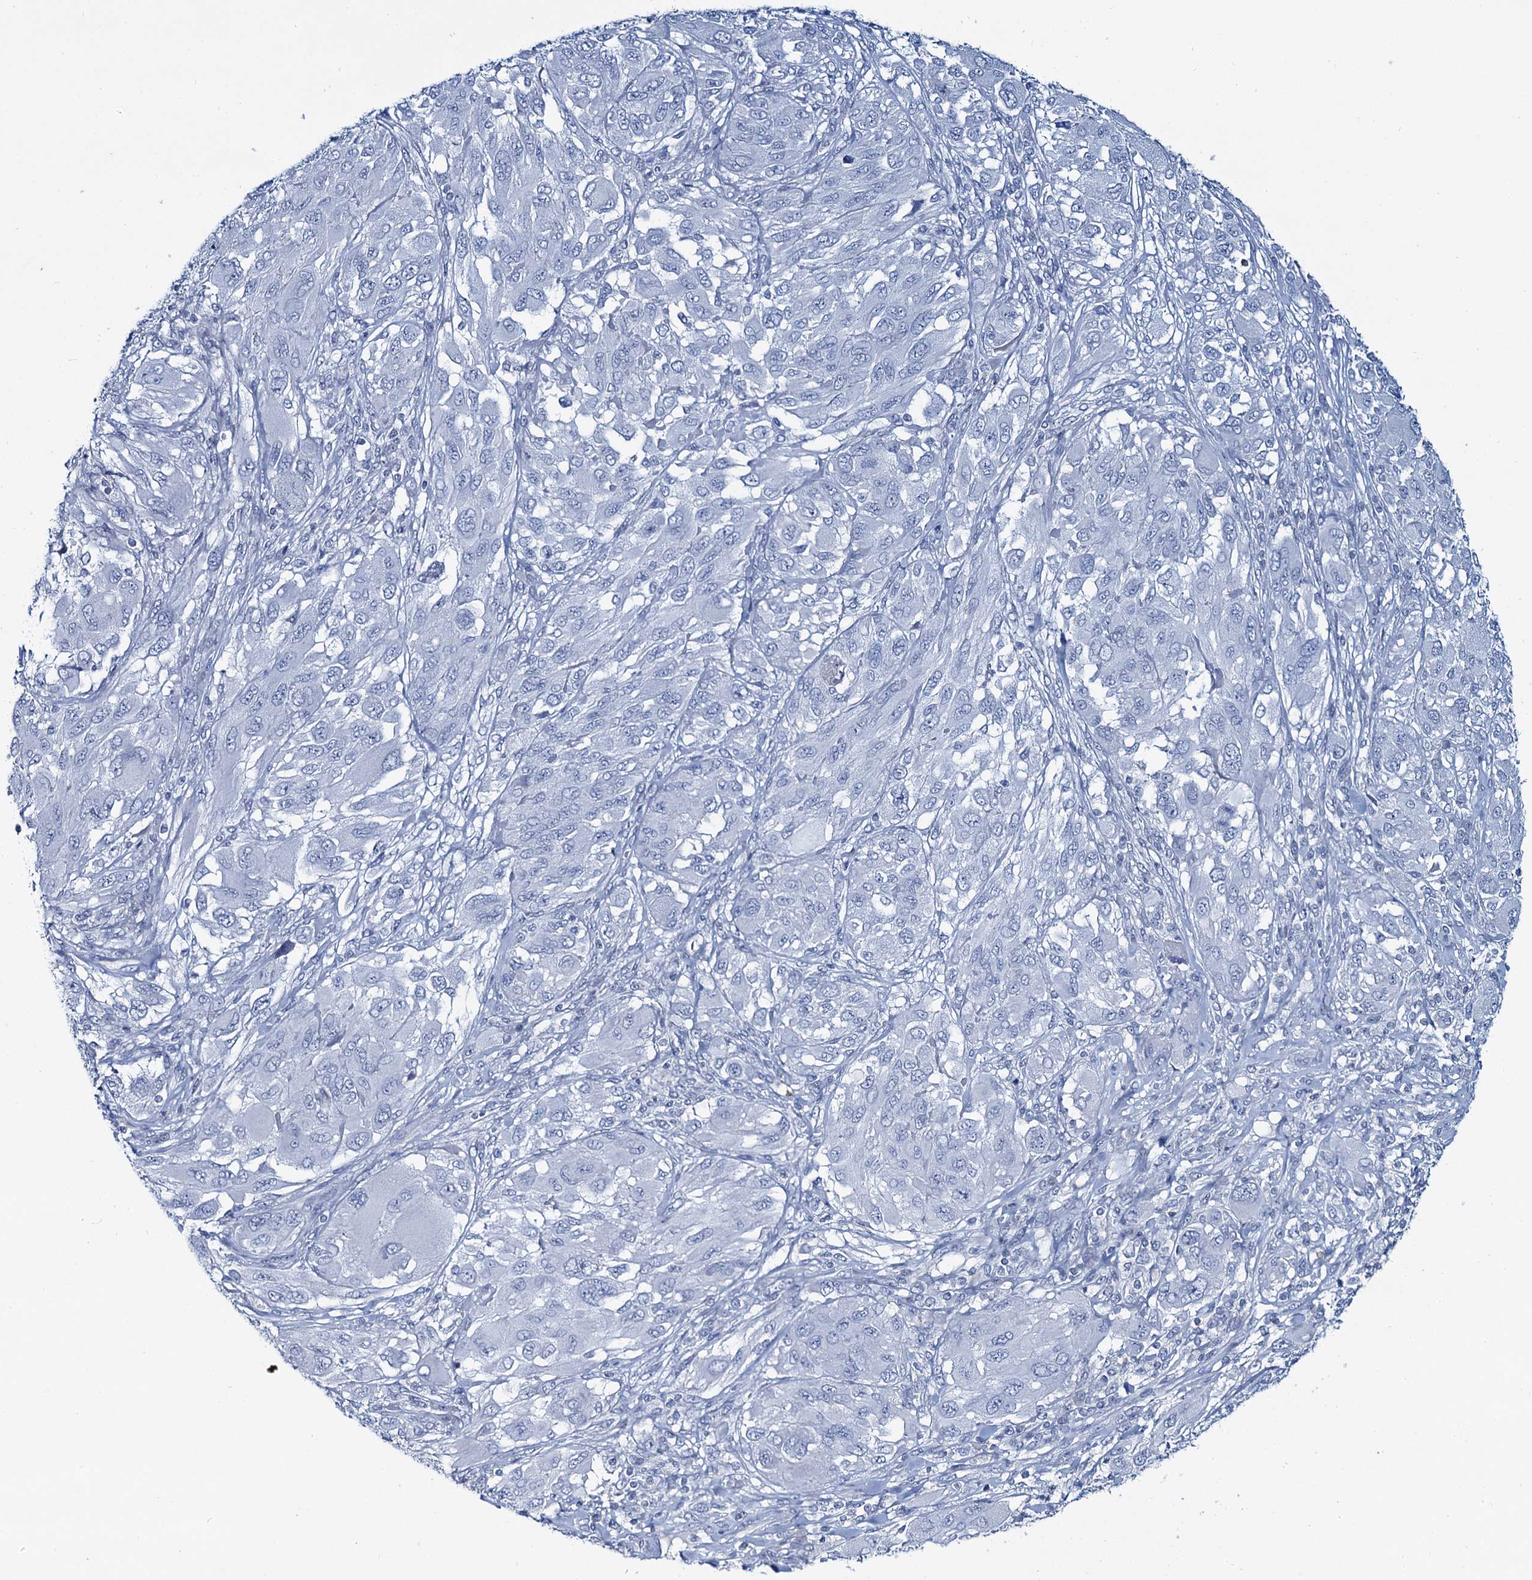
{"staining": {"intensity": "negative", "quantity": "none", "location": "none"}, "tissue": "melanoma", "cell_type": "Tumor cells", "image_type": "cancer", "snomed": [{"axis": "morphology", "description": "Malignant melanoma, NOS"}, {"axis": "topography", "description": "Skin"}], "caption": "DAB (3,3'-diaminobenzidine) immunohistochemical staining of human melanoma displays no significant positivity in tumor cells.", "gene": "TOX3", "patient": {"sex": "female", "age": 91}}